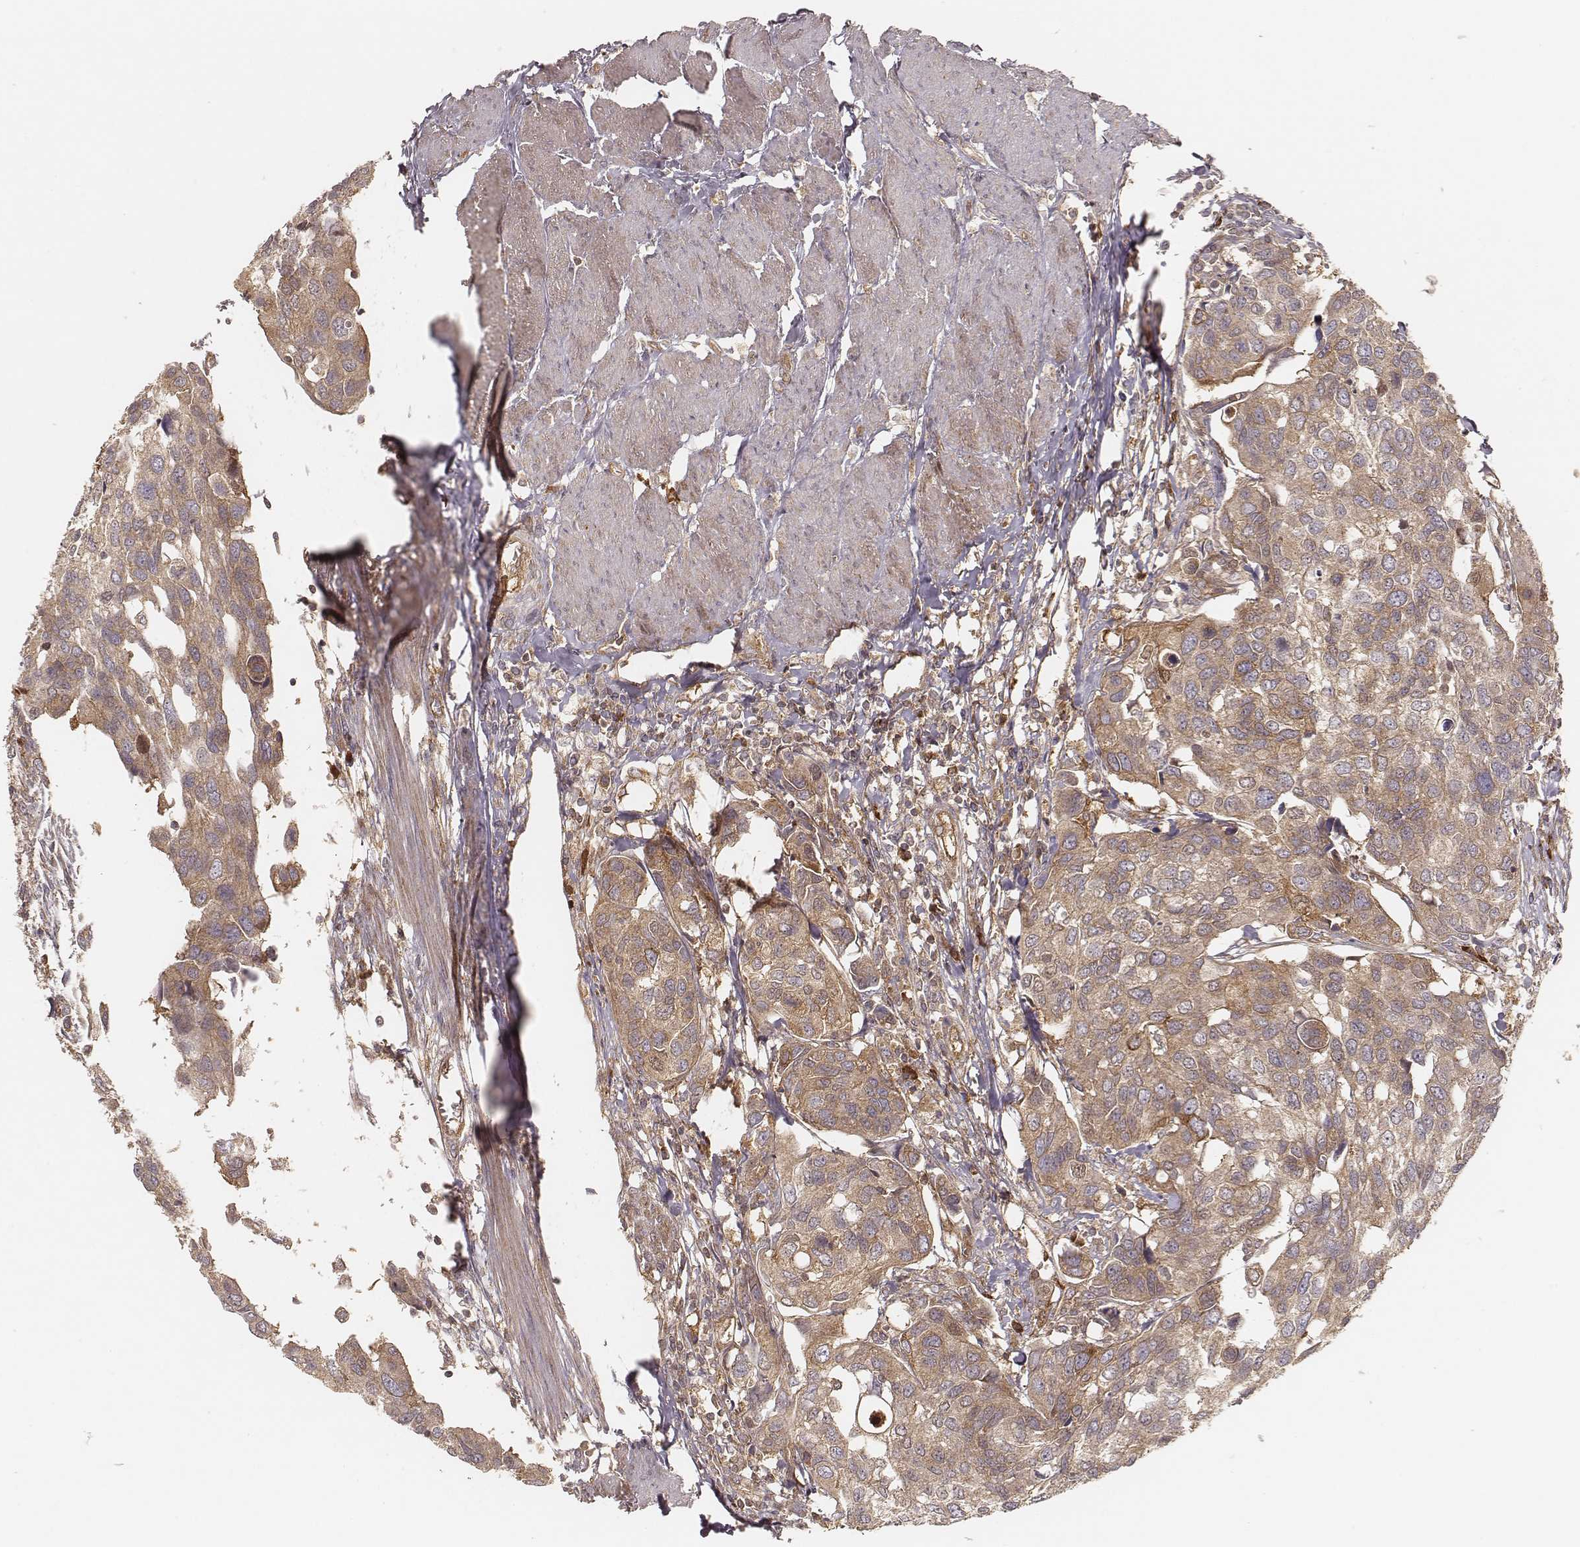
{"staining": {"intensity": "weak", "quantity": ">75%", "location": "cytoplasmic/membranous"}, "tissue": "urothelial cancer", "cell_type": "Tumor cells", "image_type": "cancer", "snomed": [{"axis": "morphology", "description": "Urothelial carcinoma, High grade"}, {"axis": "topography", "description": "Urinary bladder"}], "caption": "An immunohistochemistry (IHC) histopathology image of tumor tissue is shown. Protein staining in brown shows weak cytoplasmic/membranous positivity in urothelial carcinoma (high-grade) within tumor cells. Immunohistochemistry stains the protein of interest in brown and the nuclei are stained blue.", "gene": "CARS1", "patient": {"sex": "male", "age": 60}}